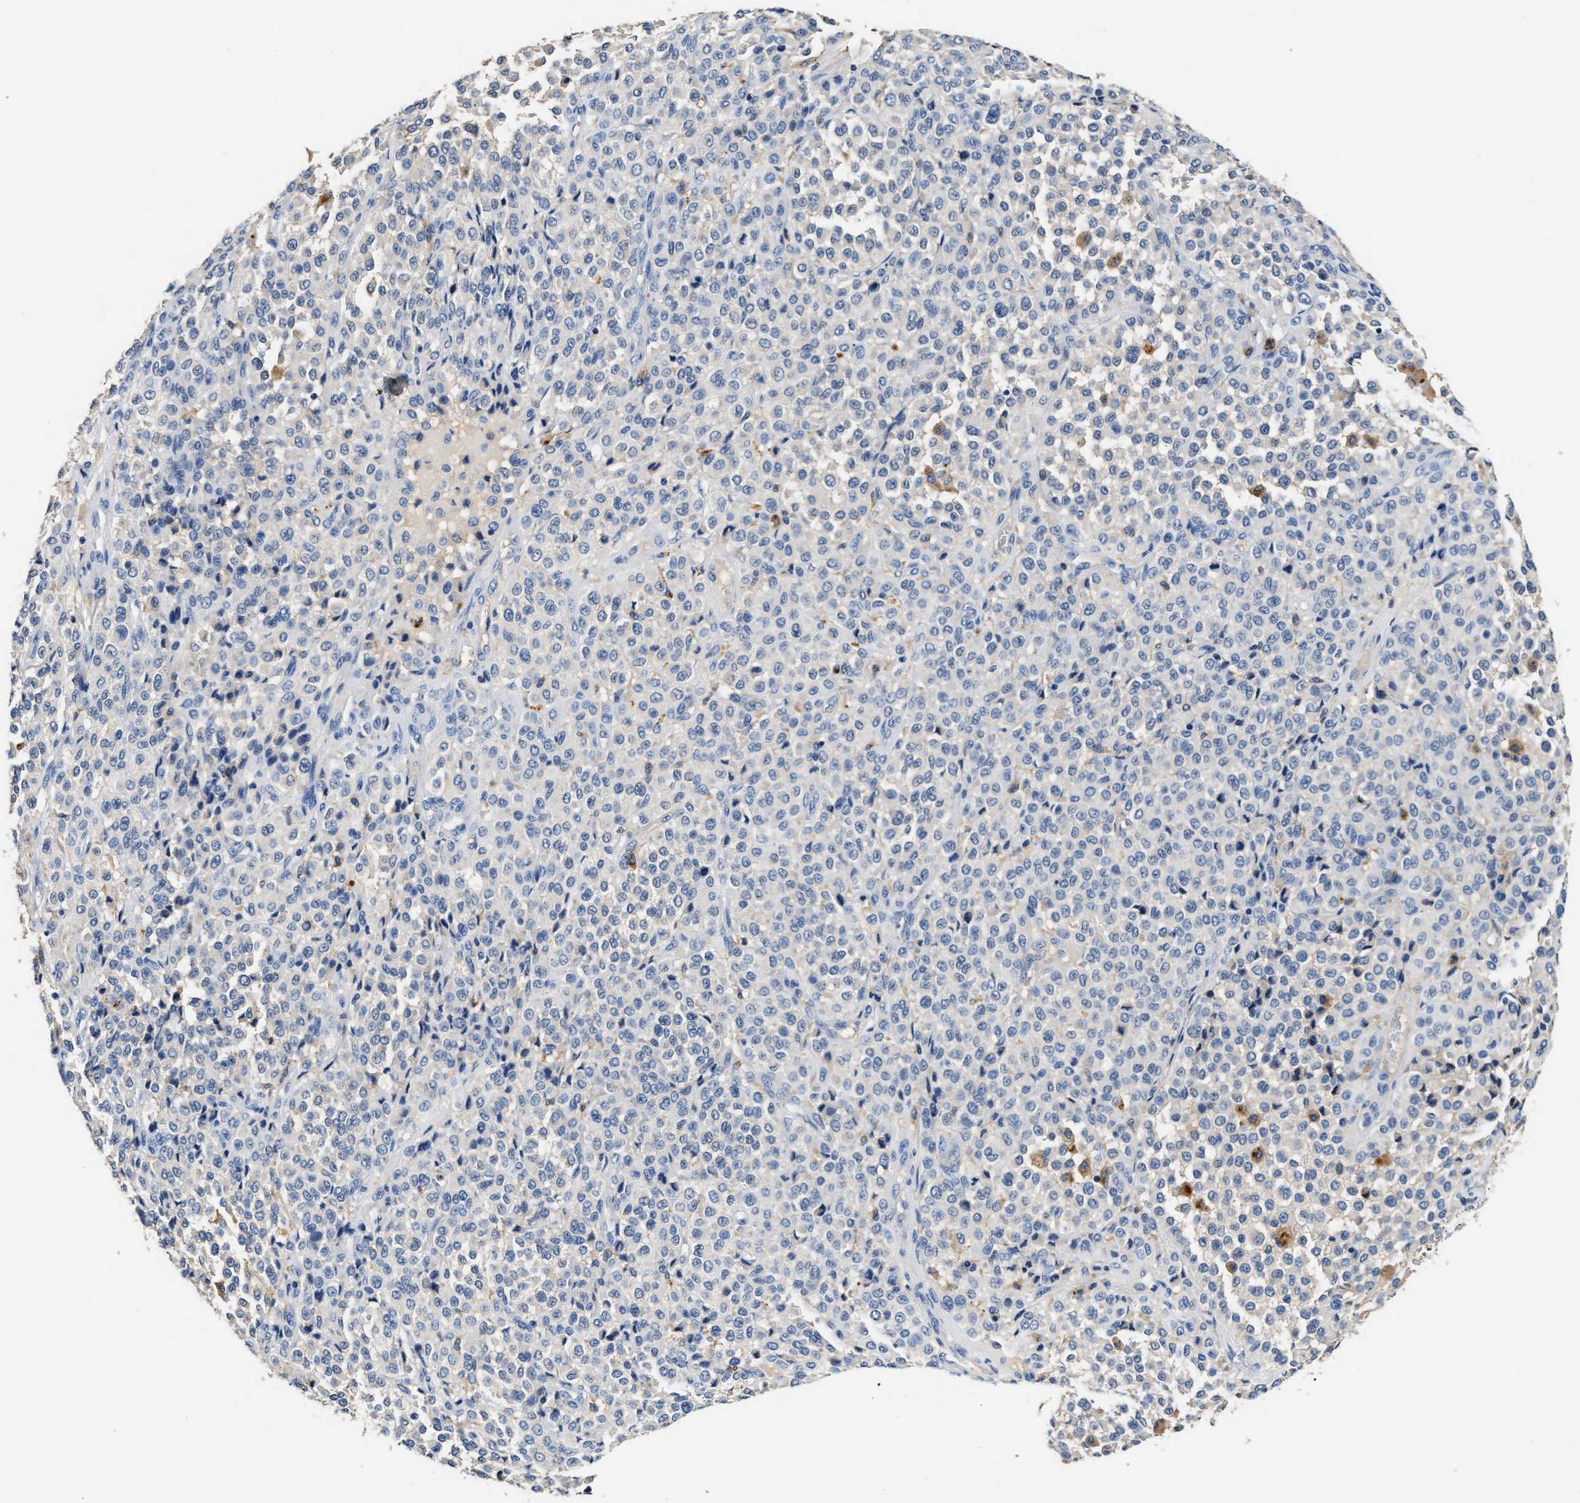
{"staining": {"intensity": "negative", "quantity": "none", "location": "none"}, "tissue": "melanoma", "cell_type": "Tumor cells", "image_type": "cancer", "snomed": [{"axis": "morphology", "description": "Malignant melanoma, Metastatic site"}, {"axis": "topography", "description": "Pancreas"}], "caption": "There is no significant staining in tumor cells of malignant melanoma (metastatic site).", "gene": "SLCO2B1", "patient": {"sex": "female", "age": 30}}